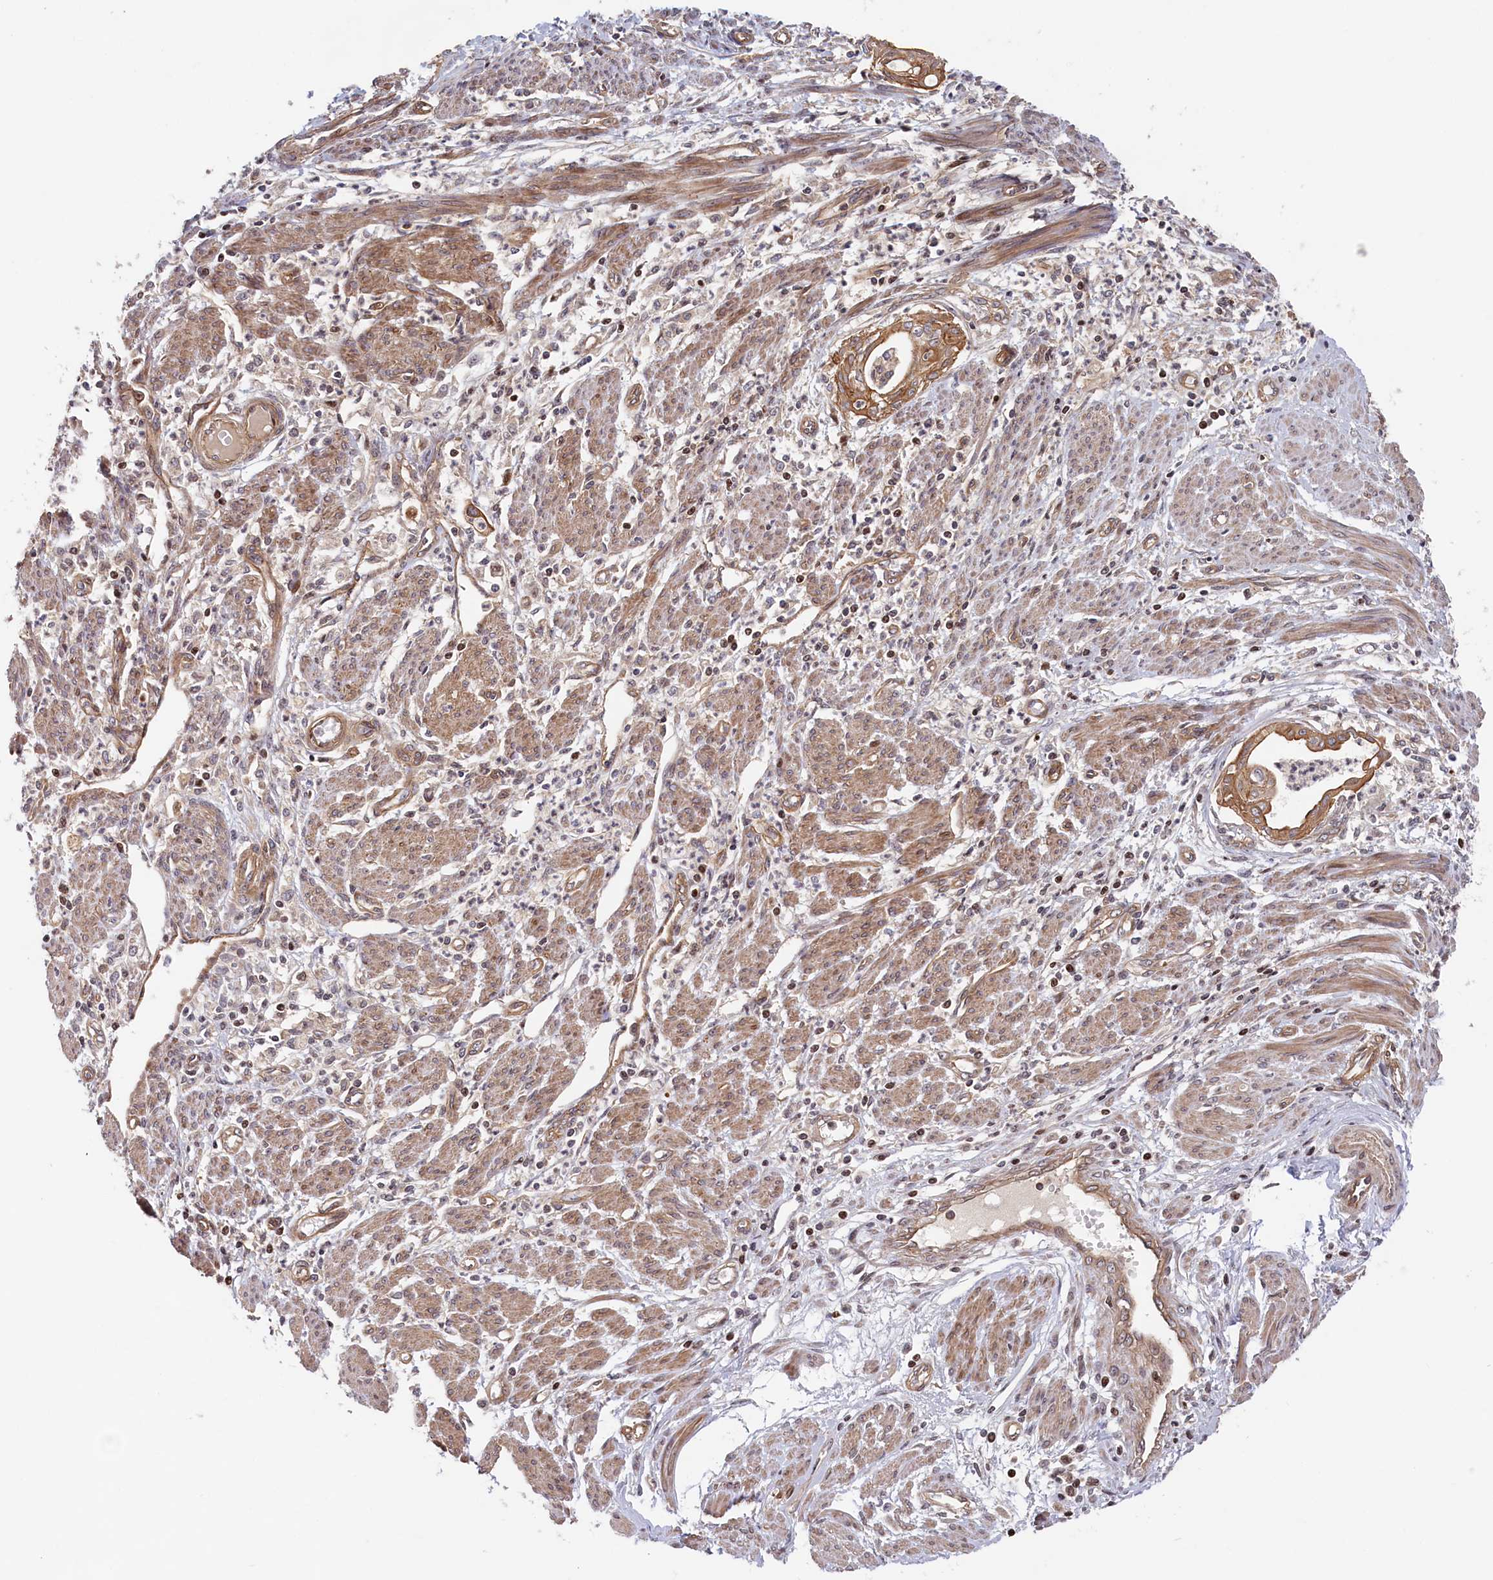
{"staining": {"intensity": "weak", "quantity": "<25%", "location": "cytoplasmic/membranous"}, "tissue": "endometrial cancer", "cell_type": "Tumor cells", "image_type": "cancer", "snomed": [{"axis": "morphology", "description": "Adenocarcinoma, NOS"}, {"axis": "topography", "description": "Endometrium"}], "caption": "IHC of human endometrial cancer displays no expression in tumor cells.", "gene": "CEP44", "patient": {"sex": "female", "age": 73}}